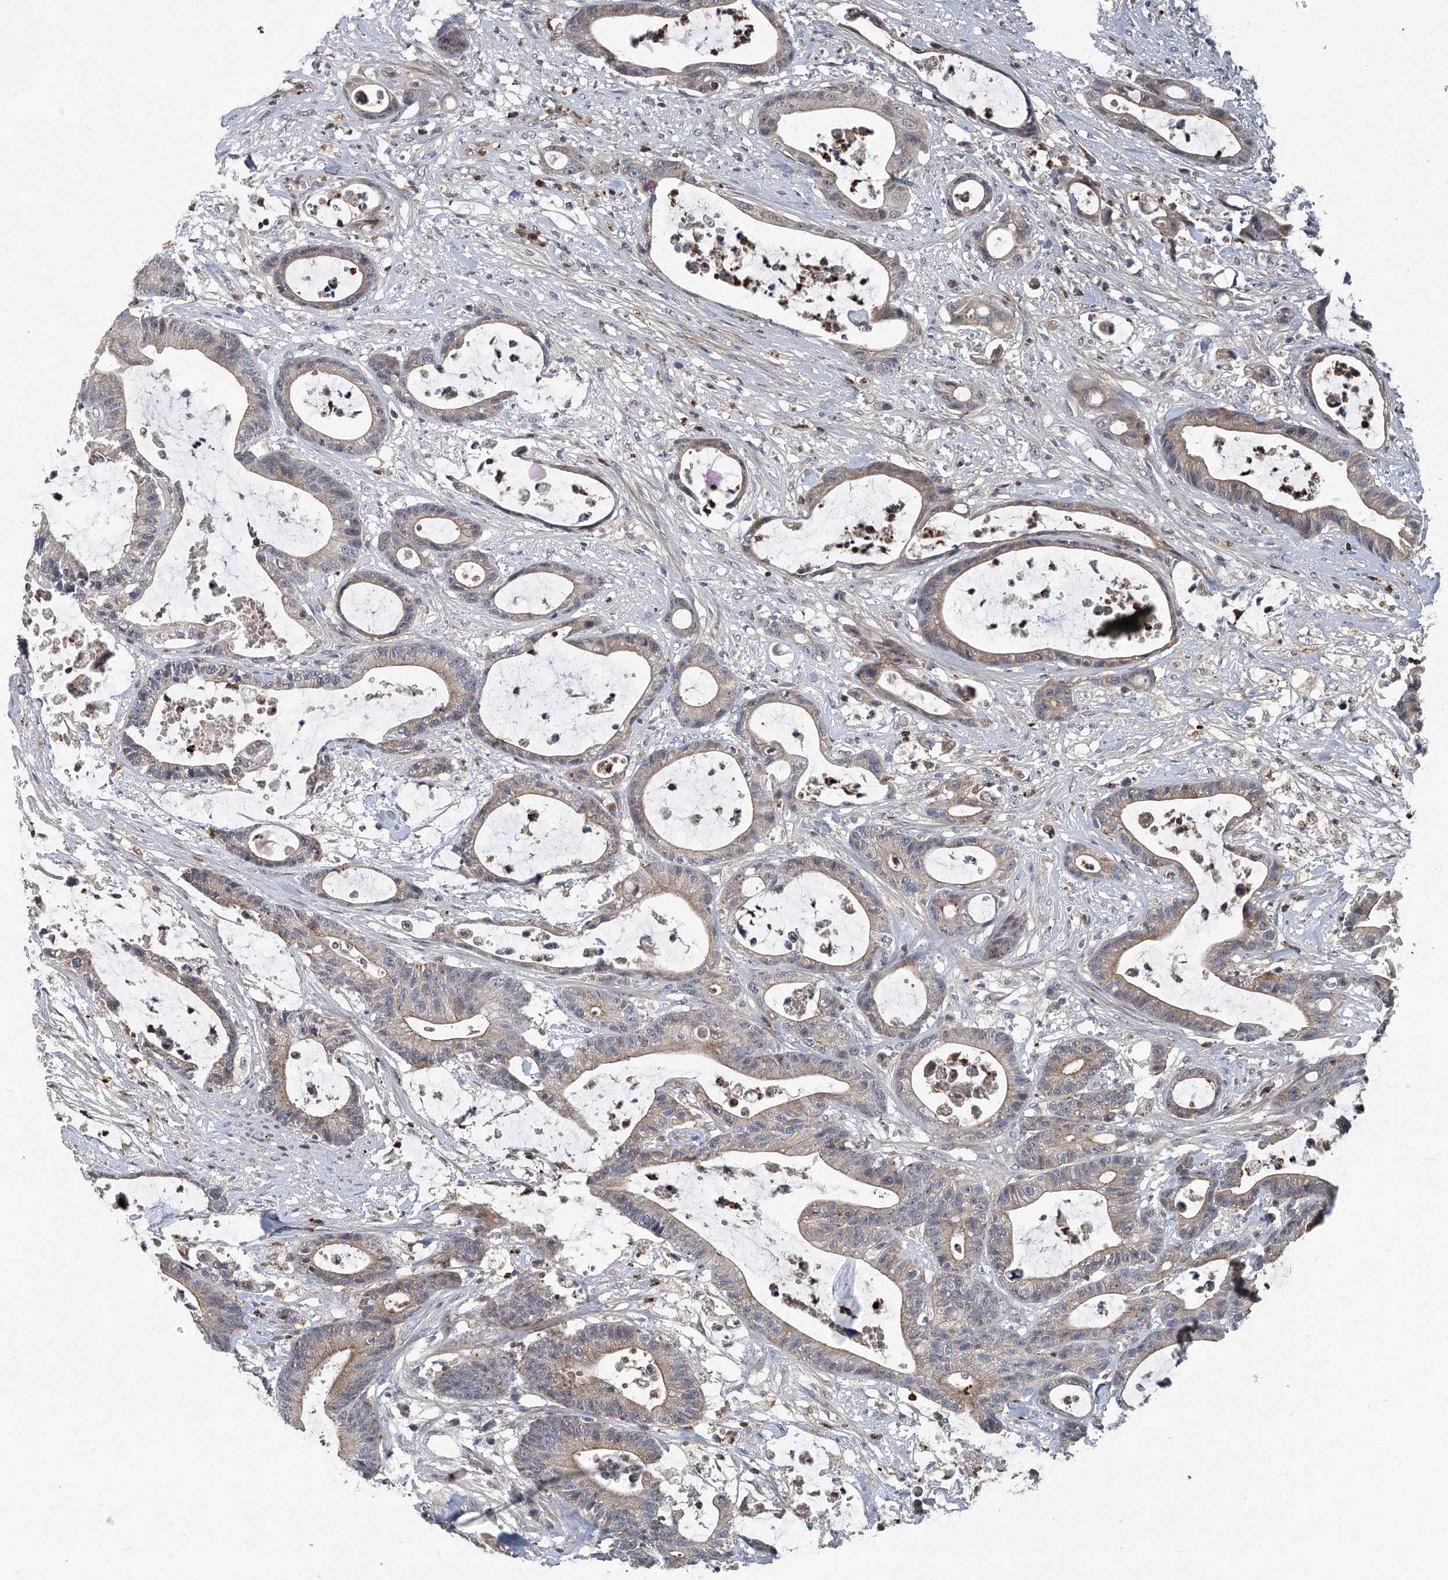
{"staining": {"intensity": "weak", "quantity": "25%-75%", "location": "cytoplasmic/membranous"}, "tissue": "colorectal cancer", "cell_type": "Tumor cells", "image_type": "cancer", "snomed": [{"axis": "morphology", "description": "Adenocarcinoma, NOS"}, {"axis": "topography", "description": "Colon"}], "caption": "Immunohistochemical staining of colorectal cancer displays weak cytoplasmic/membranous protein expression in about 25%-75% of tumor cells.", "gene": "AKNAD1", "patient": {"sex": "female", "age": 84}}